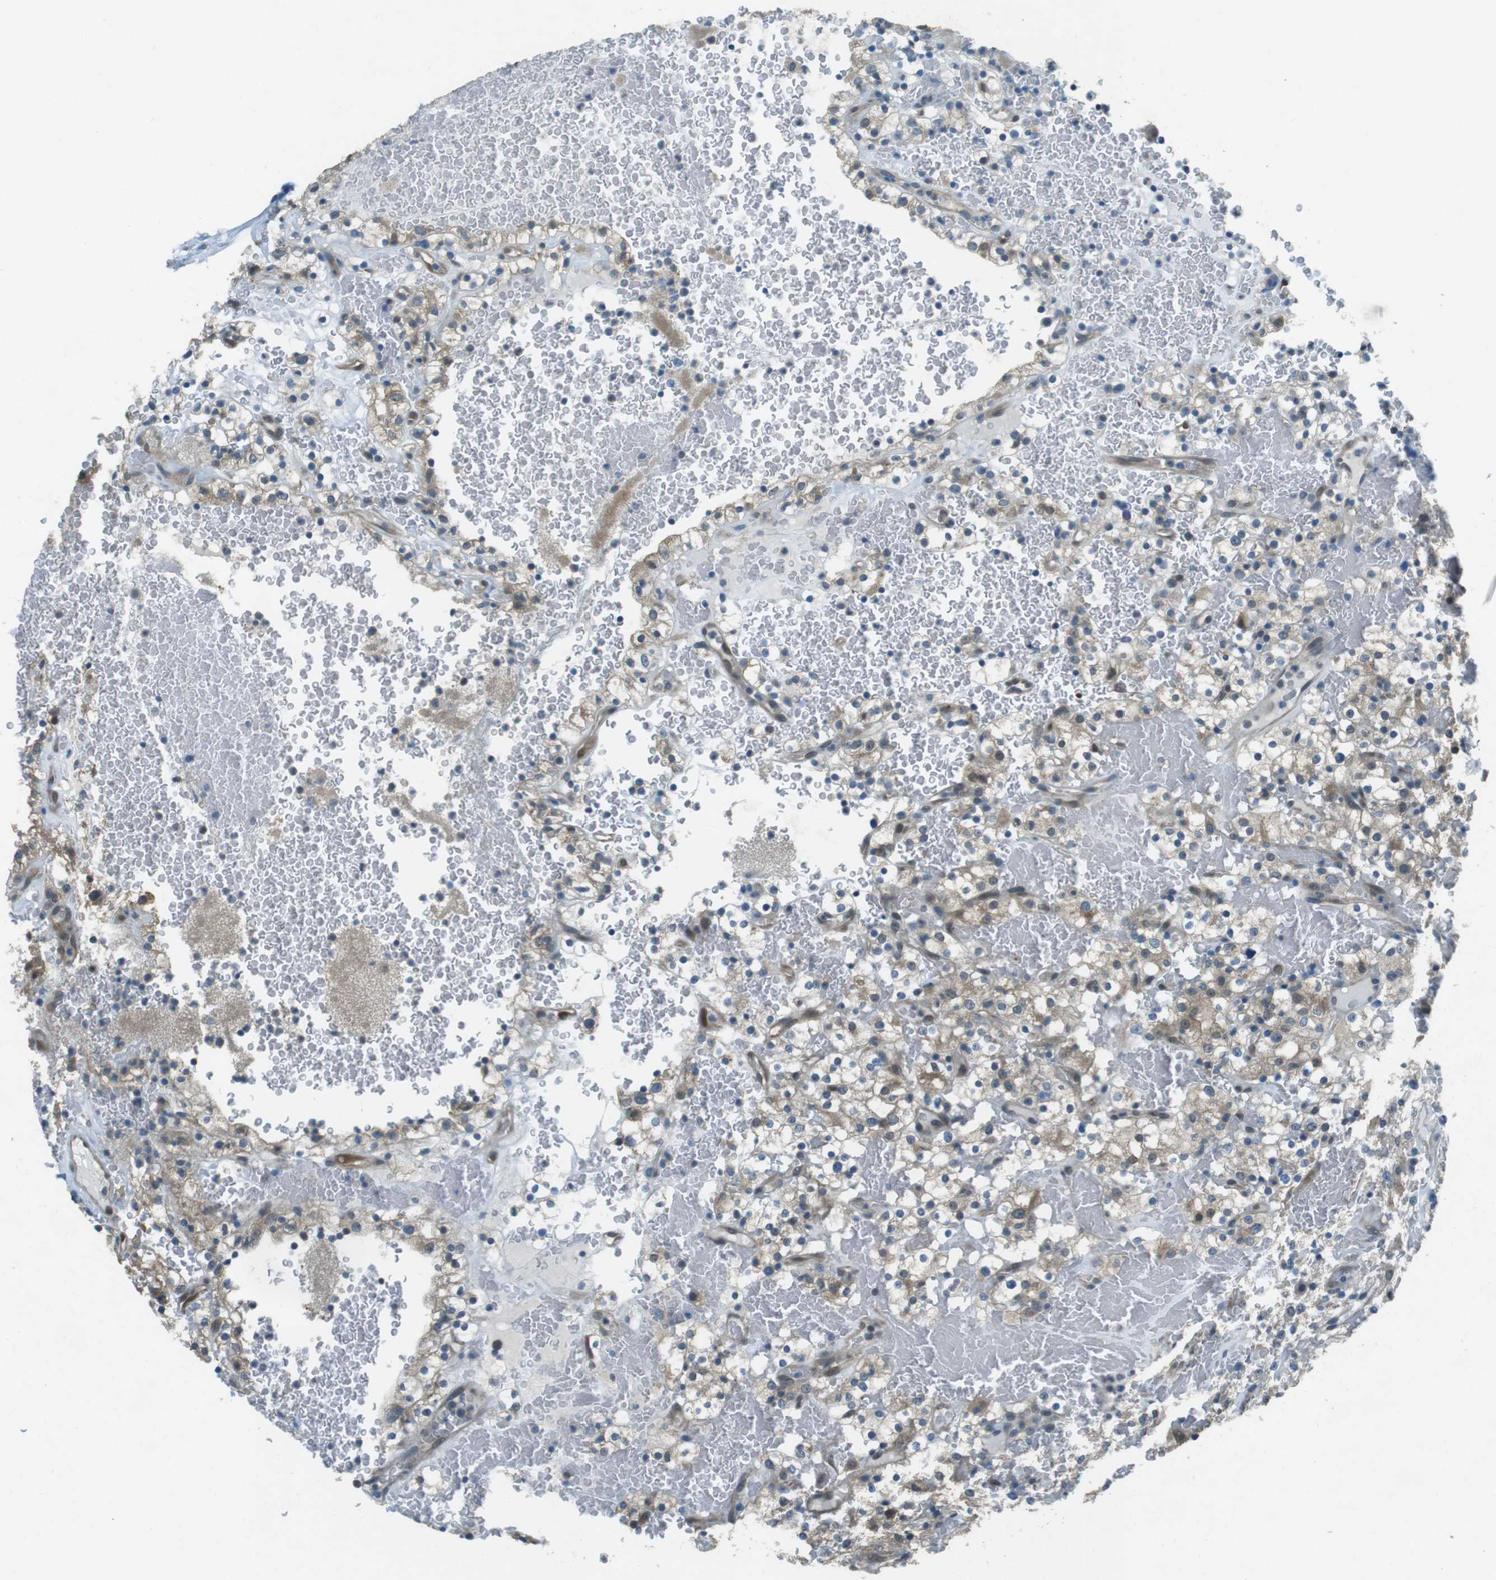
{"staining": {"intensity": "weak", "quantity": "25%-75%", "location": "cytoplasmic/membranous"}, "tissue": "renal cancer", "cell_type": "Tumor cells", "image_type": "cancer", "snomed": [{"axis": "morphology", "description": "Normal tissue, NOS"}, {"axis": "morphology", "description": "Adenocarcinoma, NOS"}, {"axis": "topography", "description": "Kidney"}], "caption": "IHC of renal cancer demonstrates low levels of weak cytoplasmic/membranous expression in approximately 25%-75% of tumor cells.", "gene": "MFAP3", "patient": {"sex": "female", "age": 72}}